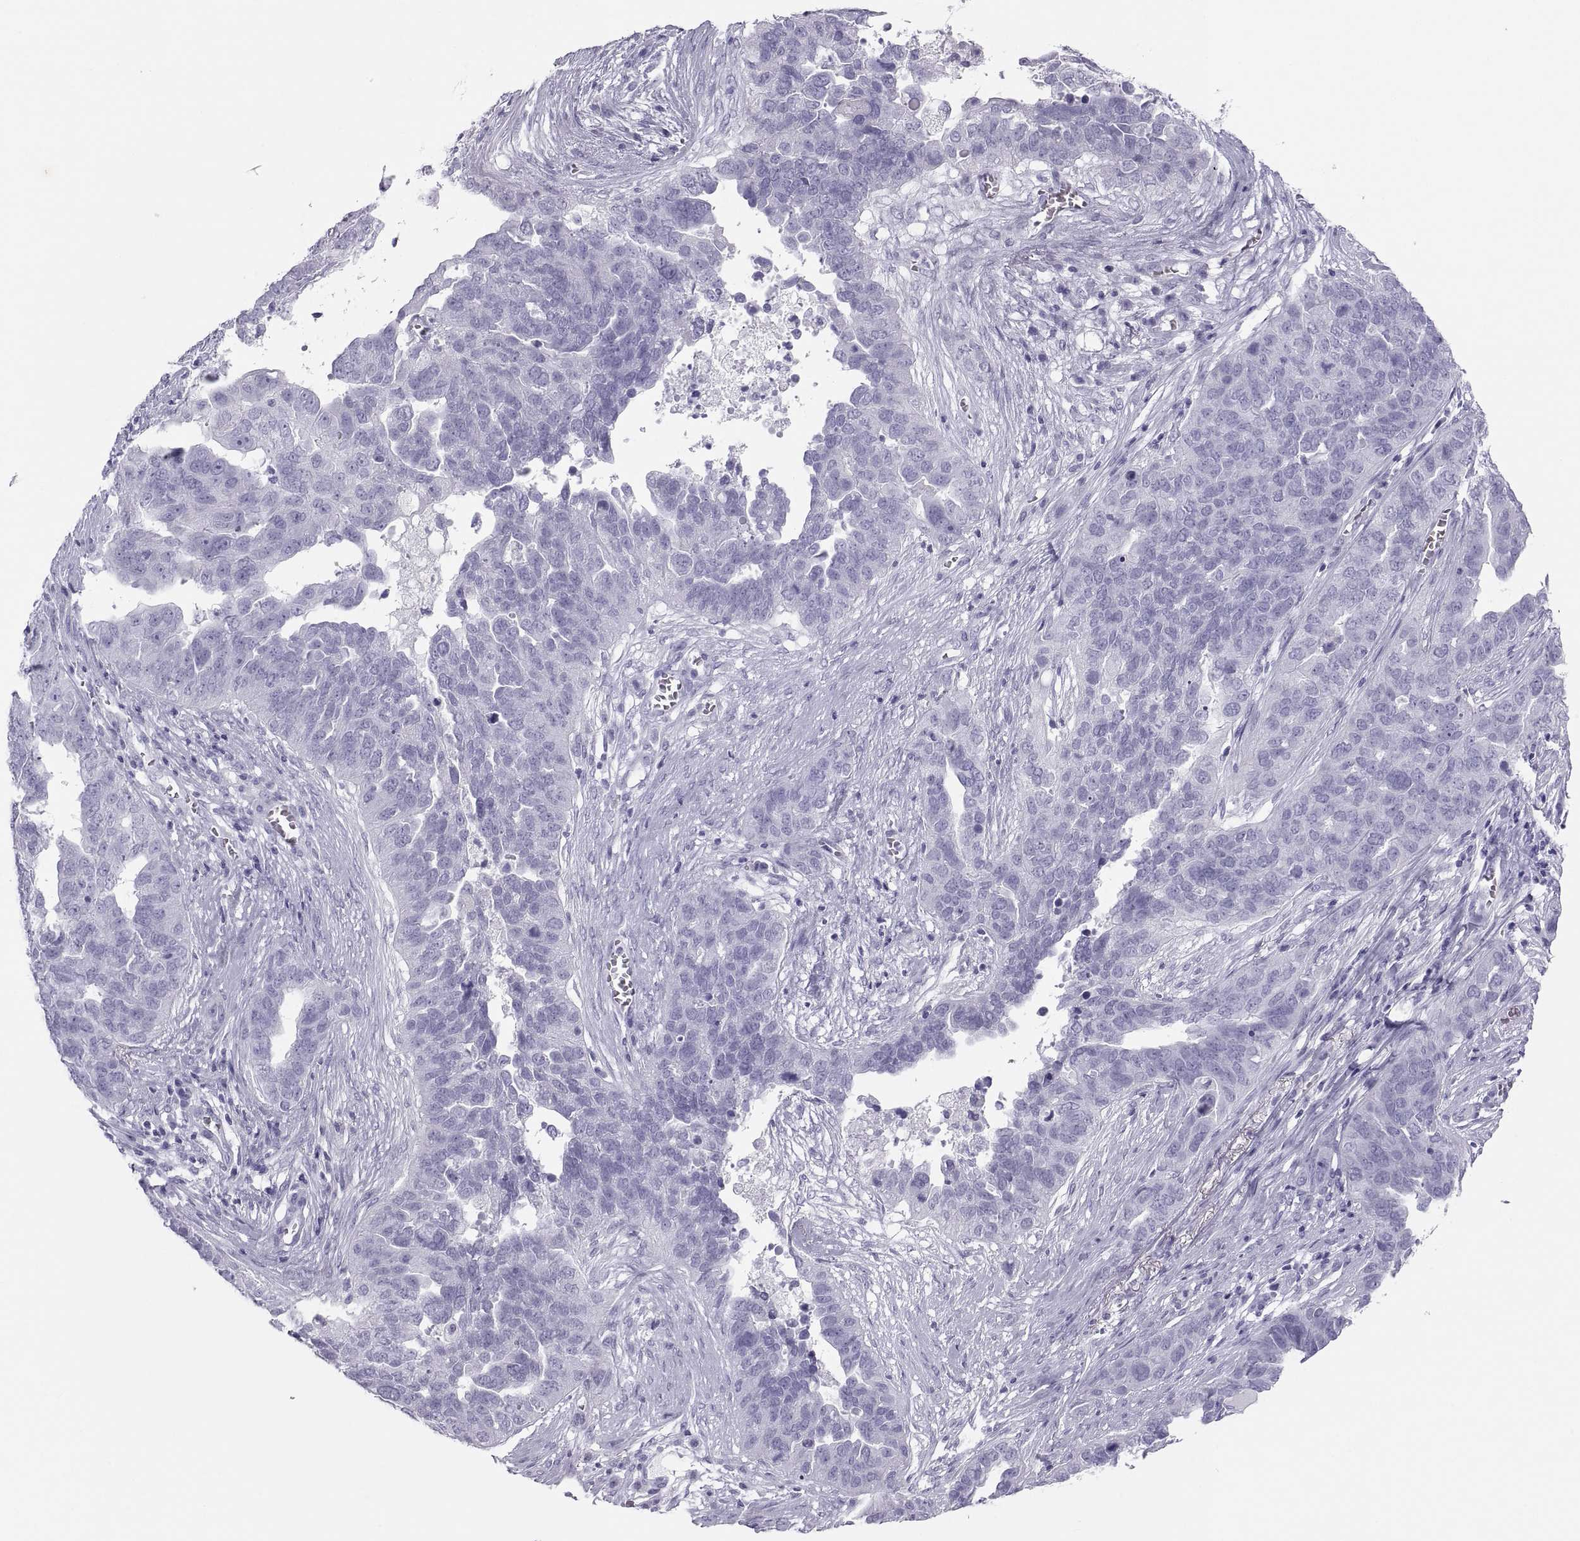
{"staining": {"intensity": "negative", "quantity": "none", "location": "none"}, "tissue": "ovarian cancer", "cell_type": "Tumor cells", "image_type": "cancer", "snomed": [{"axis": "morphology", "description": "Carcinoma, endometroid"}, {"axis": "topography", "description": "Soft tissue"}, {"axis": "topography", "description": "Ovary"}], "caption": "The image exhibits no significant staining in tumor cells of ovarian cancer (endometroid carcinoma).", "gene": "SEMG1", "patient": {"sex": "female", "age": 52}}